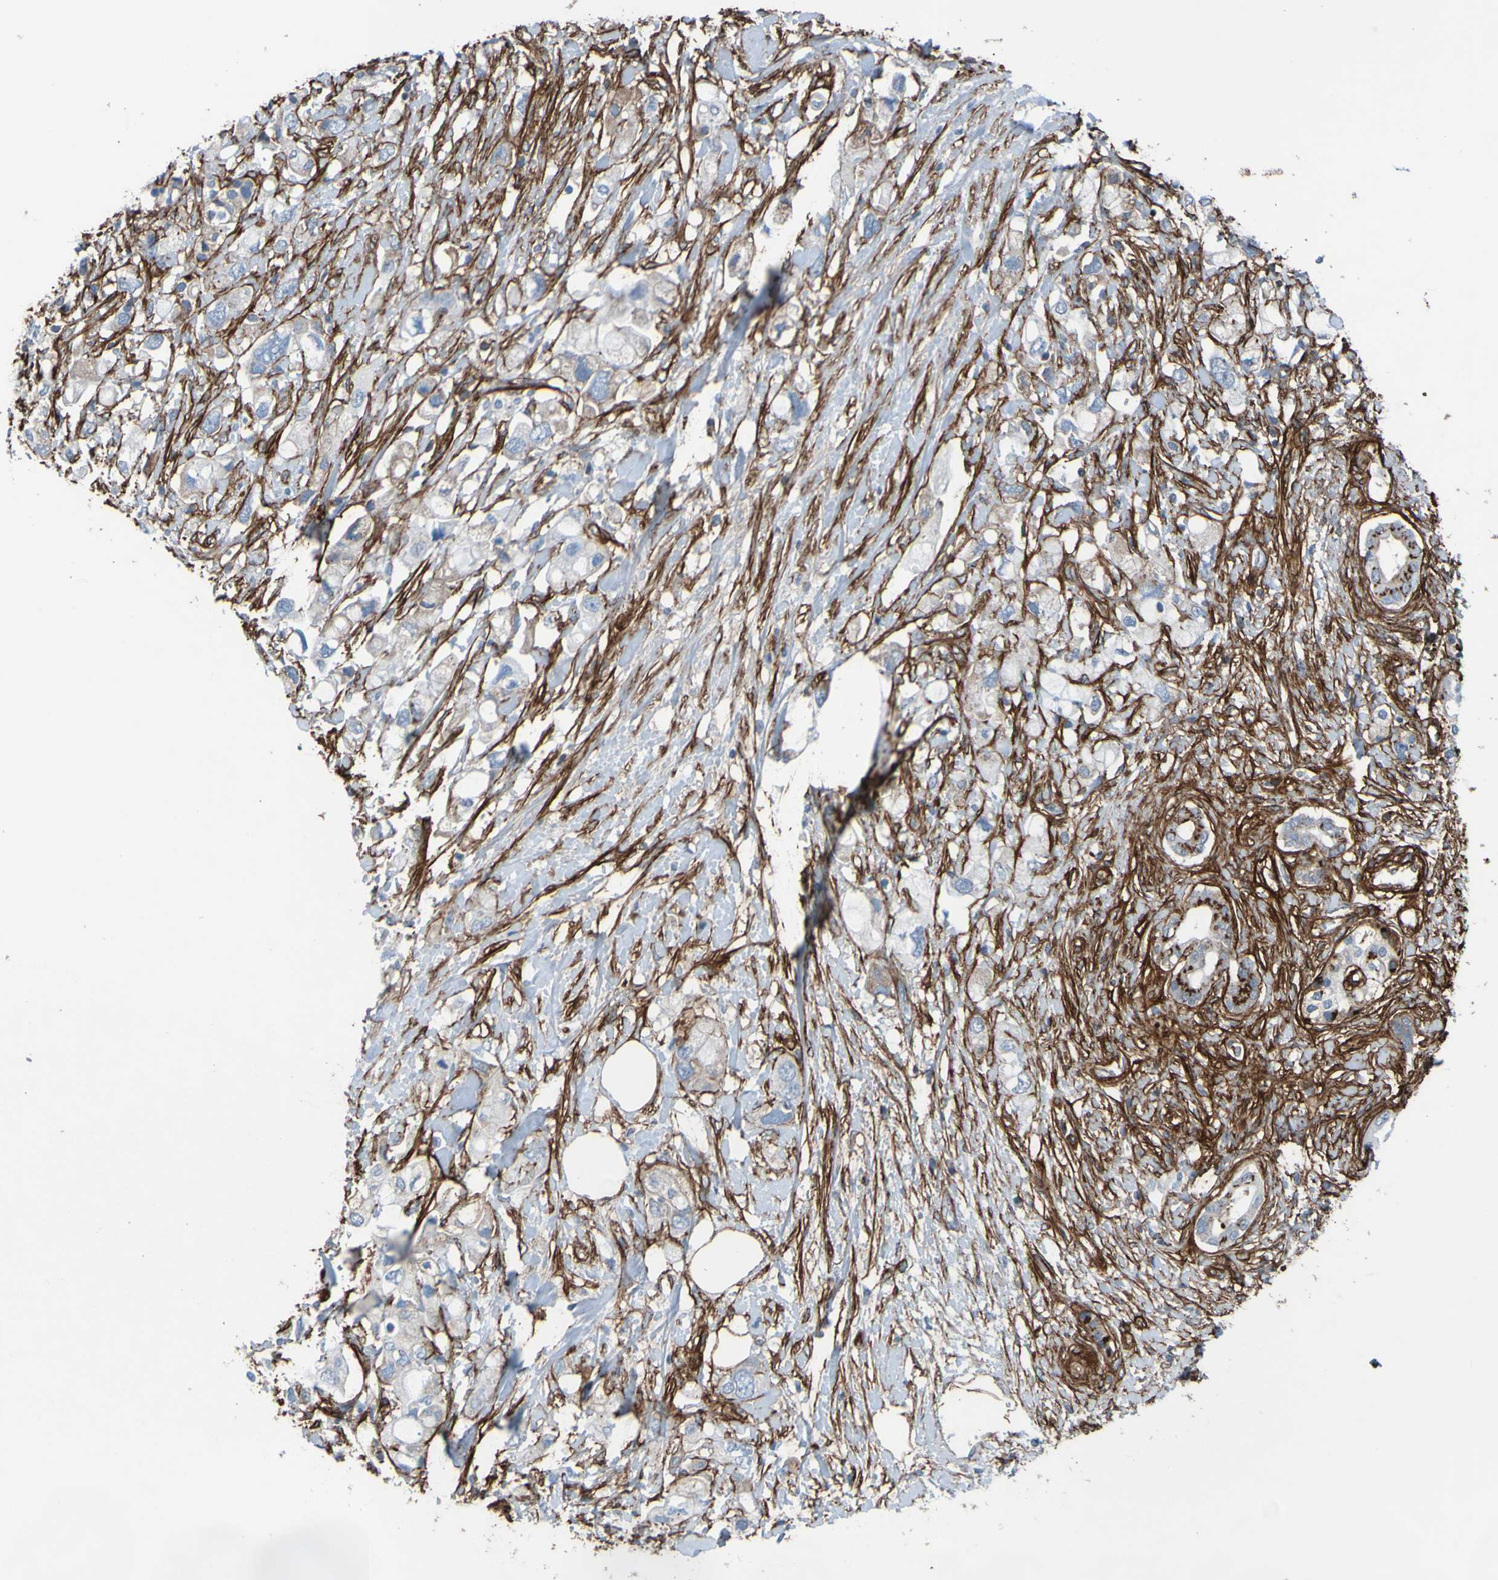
{"staining": {"intensity": "strong", "quantity": "<25%", "location": "cytoplasmic/membranous"}, "tissue": "pancreatic cancer", "cell_type": "Tumor cells", "image_type": "cancer", "snomed": [{"axis": "morphology", "description": "Adenocarcinoma, NOS"}, {"axis": "topography", "description": "Pancreas"}], "caption": "A brown stain labels strong cytoplasmic/membranous expression of a protein in pancreatic cancer tumor cells. The staining was performed using DAB, with brown indicating positive protein expression. Nuclei are stained blue with hematoxylin.", "gene": "COL4A2", "patient": {"sex": "female", "age": 56}}